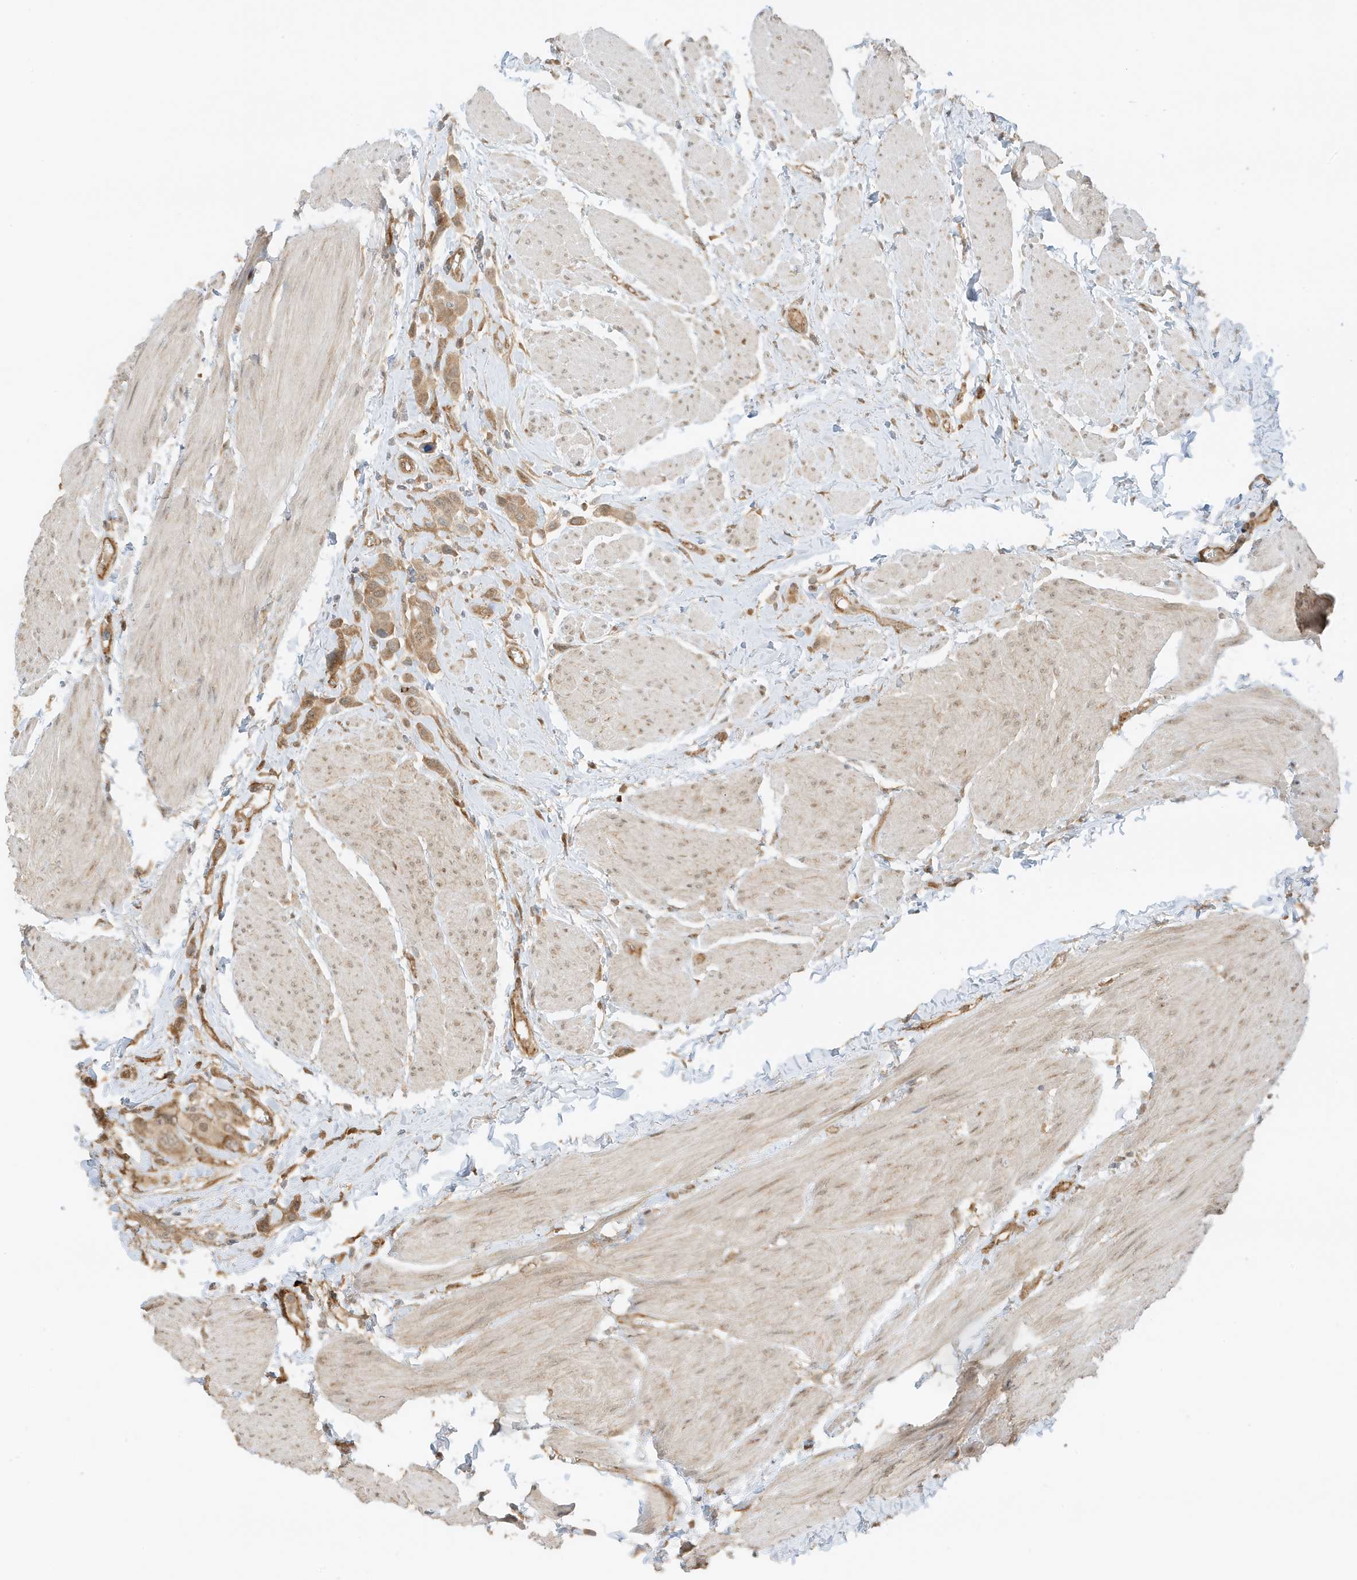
{"staining": {"intensity": "weak", "quantity": ">75%", "location": "cytoplasmic/membranous"}, "tissue": "urothelial cancer", "cell_type": "Tumor cells", "image_type": "cancer", "snomed": [{"axis": "morphology", "description": "Urothelial carcinoma, High grade"}, {"axis": "topography", "description": "Urinary bladder"}], "caption": "IHC photomicrograph of urothelial cancer stained for a protein (brown), which displays low levels of weak cytoplasmic/membranous positivity in about >75% of tumor cells.", "gene": "UBAP2L", "patient": {"sex": "male", "age": 50}}